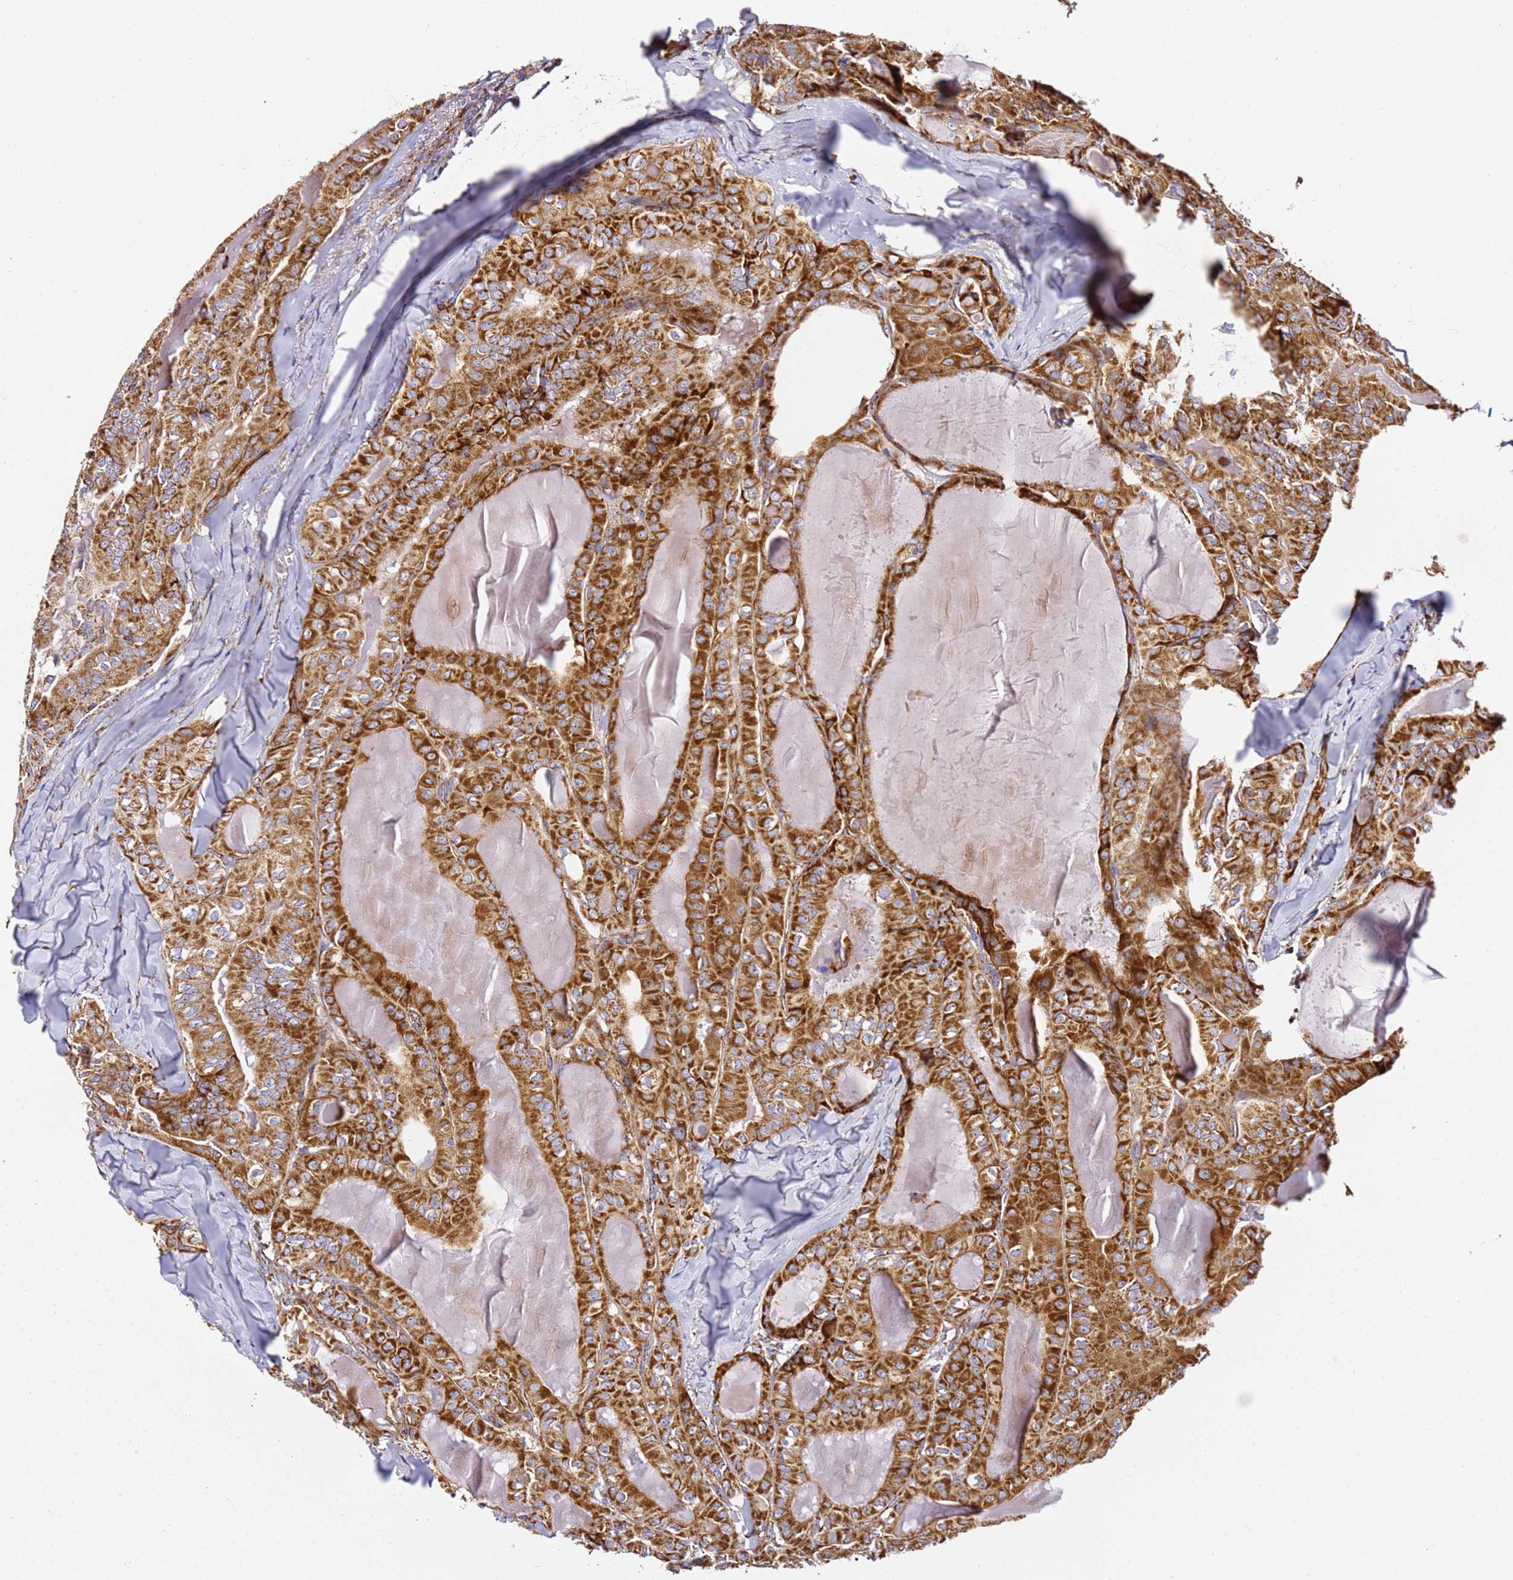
{"staining": {"intensity": "strong", "quantity": ">75%", "location": "cytoplasmic/membranous"}, "tissue": "thyroid cancer", "cell_type": "Tumor cells", "image_type": "cancer", "snomed": [{"axis": "morphology", "description": "Papillary adenocarcinoma, NOS"}, {"axis": "topography", "description": "Thyroid gland"}], "caption": "Tumor cells demonstrate strong cytoplasmic/membranous staining in approximately >75% of cells in thyroid cancer. (Stains: DAB in brown, nuclei in blue, Microscopy: brightfield microscopy at high magnification).", "gene": "NDUFA3", "patient": {"sex": "female", "age": 68}}